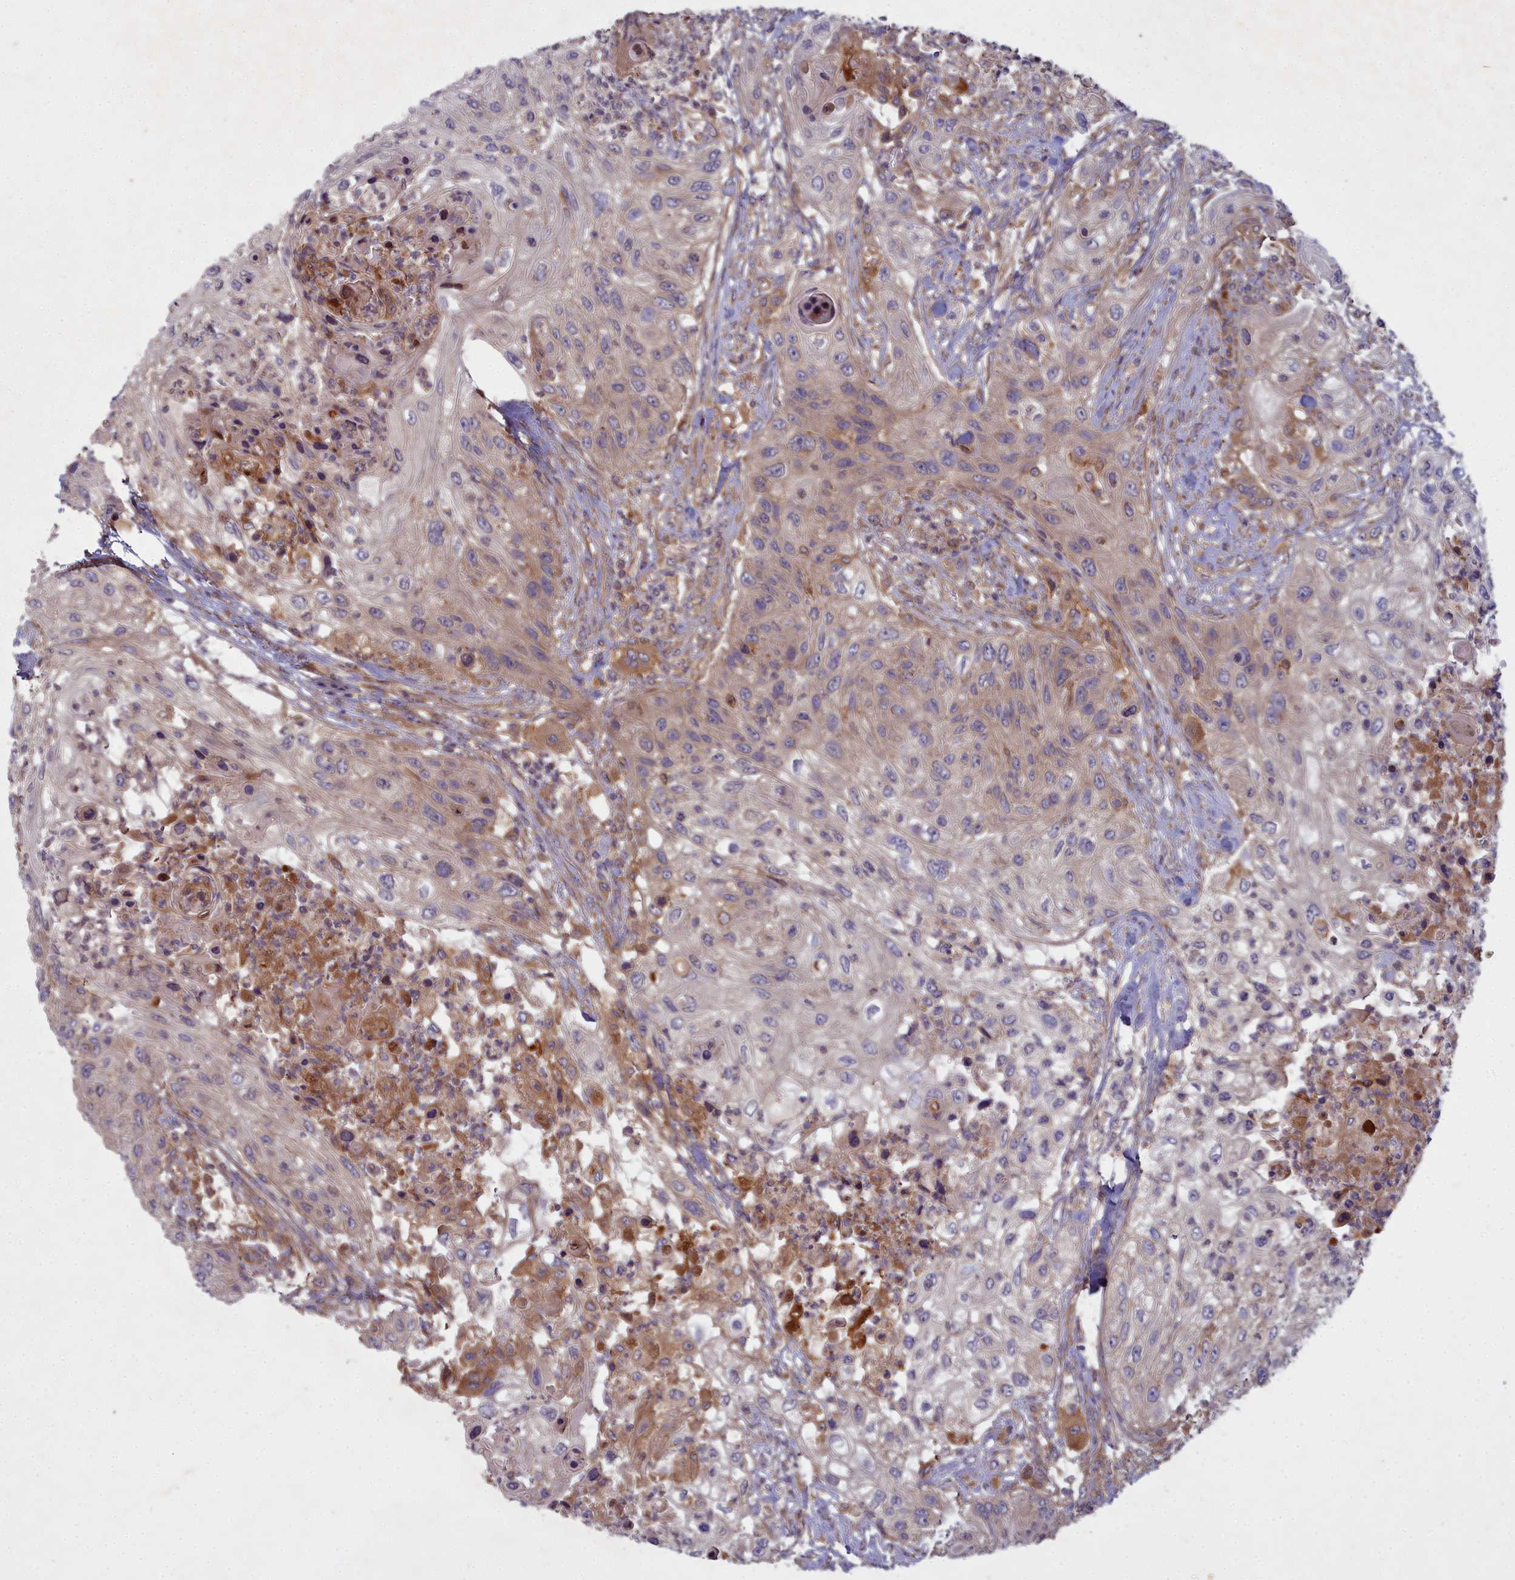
{"staining": {"intensity": "weak", "quantity": "25%-75%", "location": "cytoplasmic/membranous"}, "tissue": "urothelial cancer", "cell_type": "Tumor cells", "image_type": "cancer", "snomed": [{"axis": "morphology", "description": "Urothelial carcinoma, High grade"}, {"axis": "topography", "description": "Urinary bladder"}], "caption": "Immunohistochemical staining of human urothelial cancer demonstrates weak cytoplasmic/membranous protein staining in about 25%-75% of tumor cells.", "gene": "CCDC167", "patient": {"sex": "female", "age": 60}}